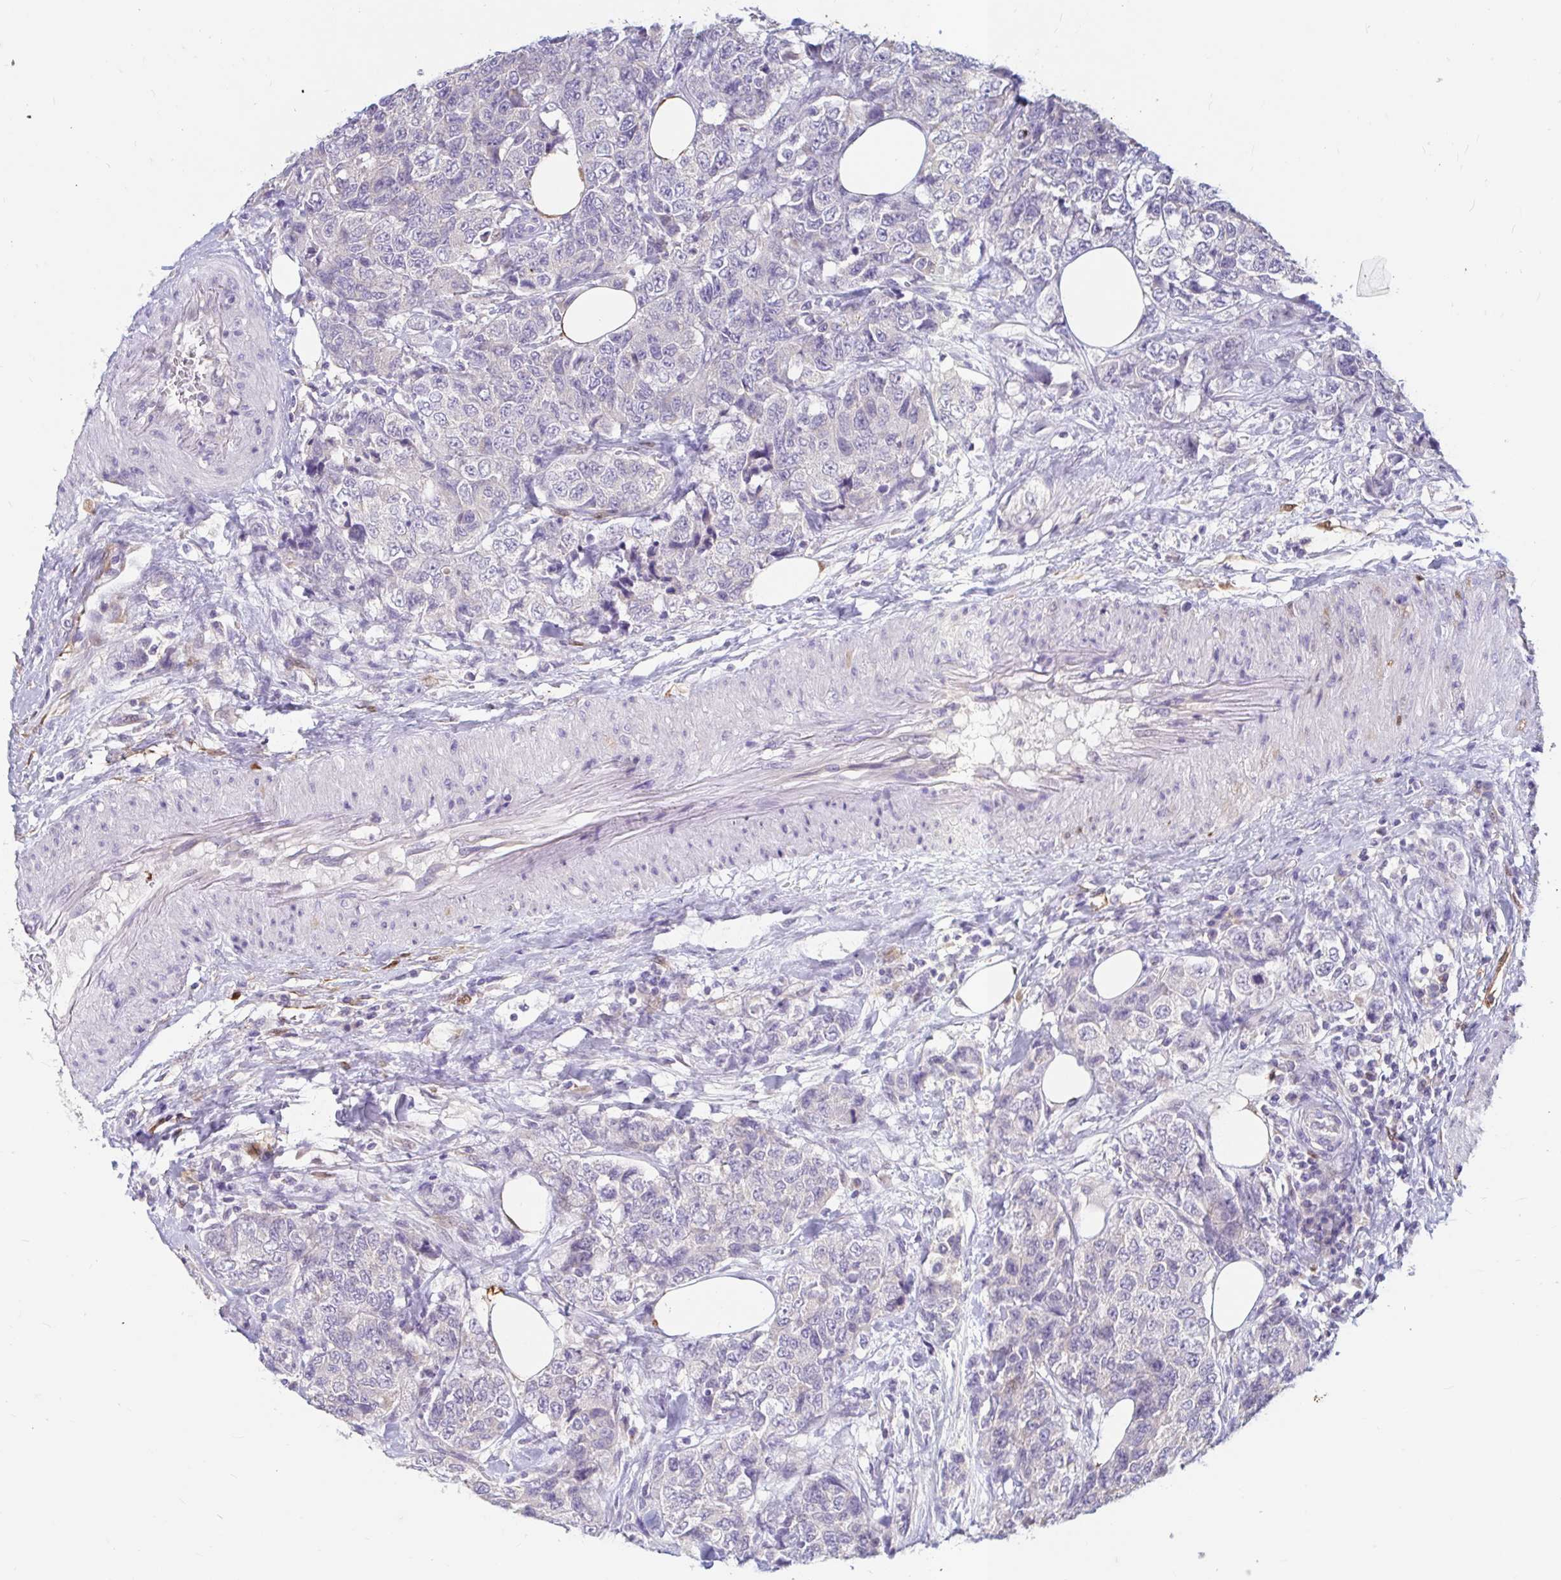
{"staining": {"intensity": "negative", "quantity": "none", "location": "none"}, "tissue": "urothelial cancer", "cell_type": "Tumor cells", "image_type": "cancer", "snomed": [{"axis": "morphology", "description": "Urothelial carcinoma, High grade"}, {"axis": "topography", "description": "Urinary bladder"}], "caption": "This is a histopathology image of immunohistochemistry (IHC) staining of urothelial cancer, which shows no expression in tumor cells. (Brightfield microscopy of DAB immunohistochemistry at high magnification).", "gene": "ADH1A", "patient": {"sex": "female", "age": 78}}